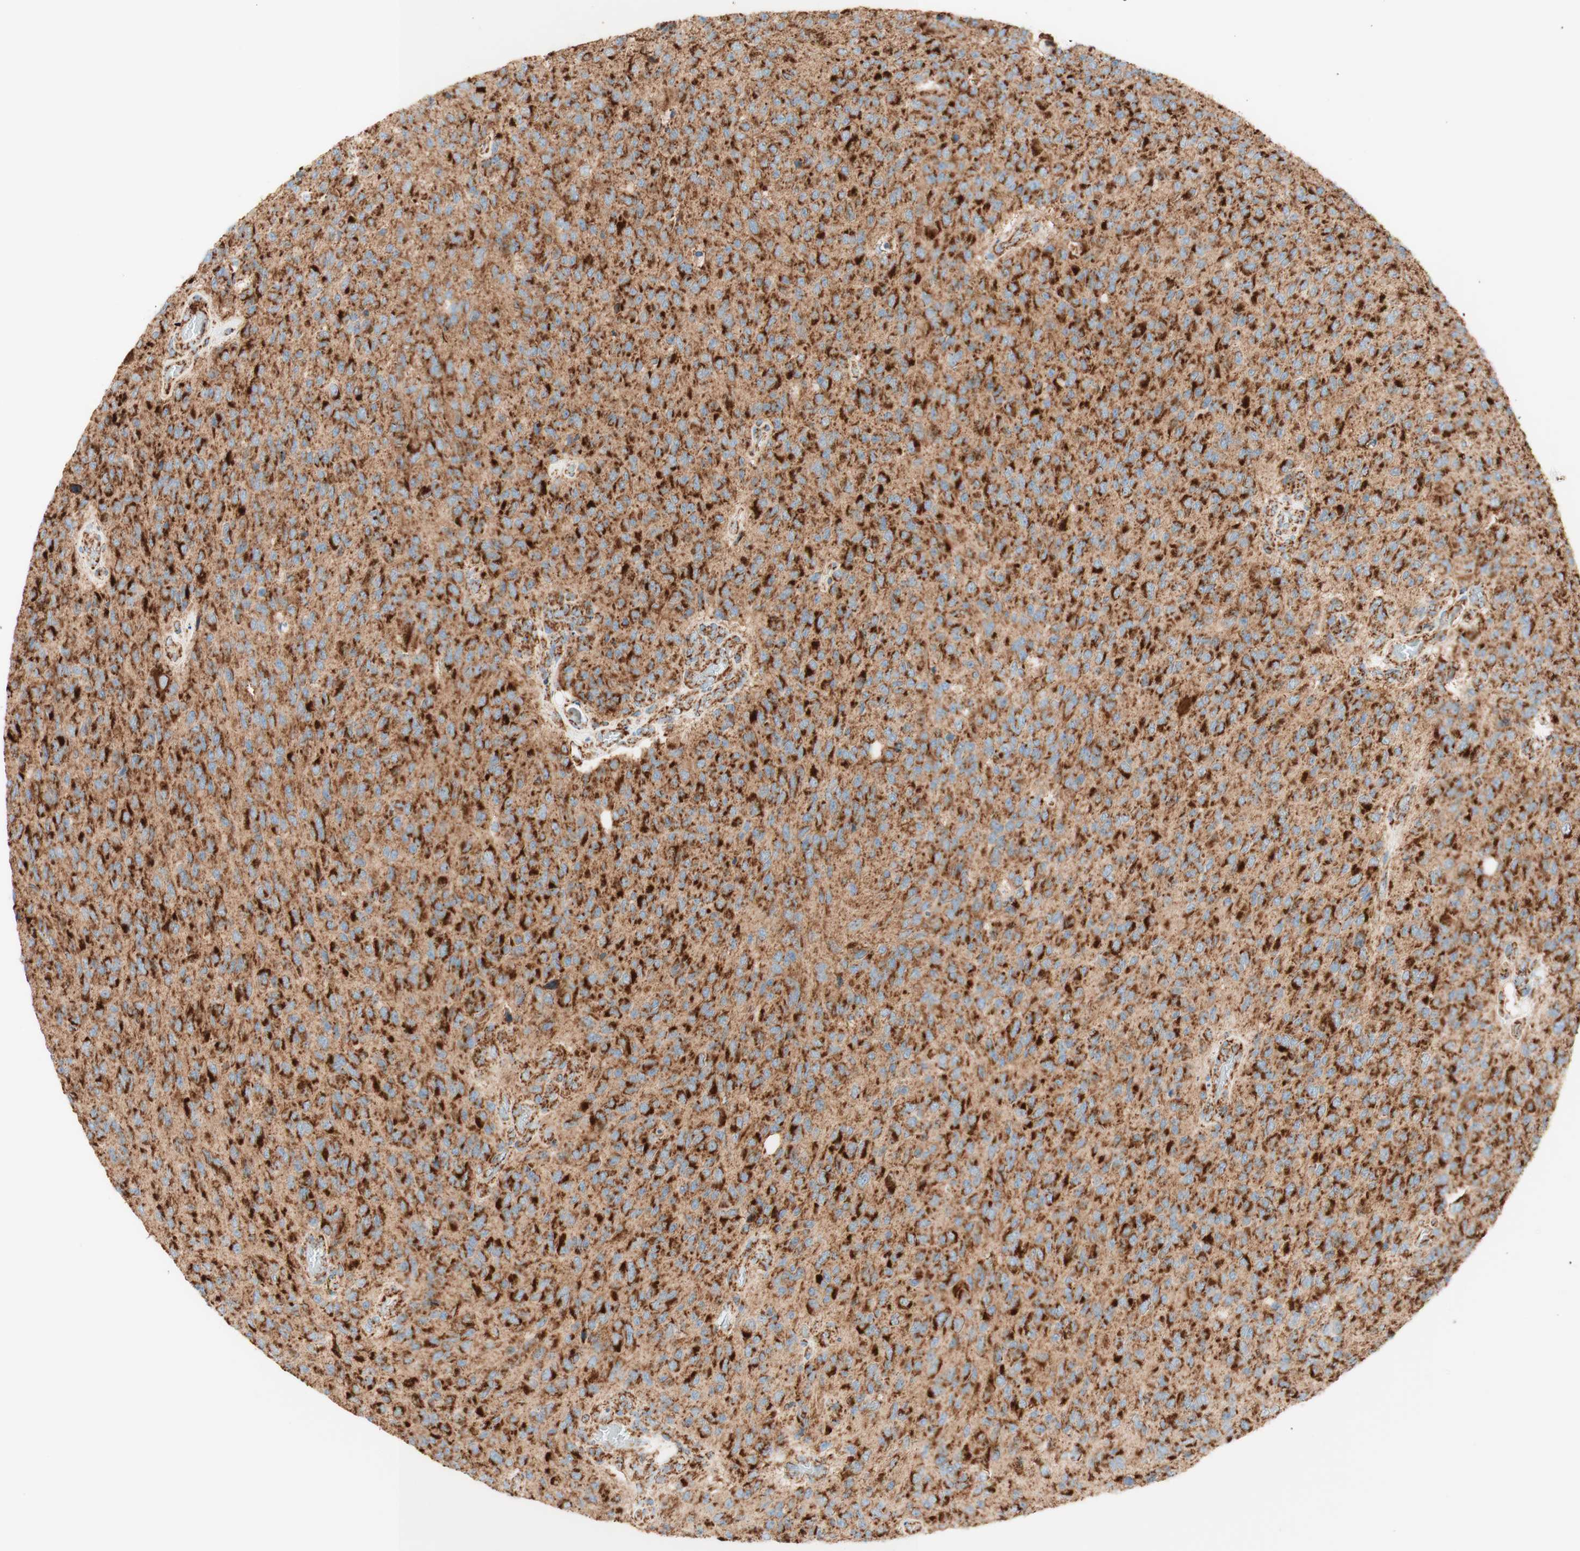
{"staining": {"intensity": "strong", "quantity": ">75%", "location": "cytoplasmic/membranous"}, "tissue": "glioma", "cell_type": "Tumor cells", "image_type": "cancer", "snomed": [{"axis": "morphology", "description": "Glioma, malignant, High grade"}, {"axis": "topography", "description": "pancreas cauda"}], "caption": "Strong cytoplasmic/membranous expression for a protein is seen in approximately >75% of tumor cells of glioma using immunohistochemistry.", "gene": "TOMM20", "patient": {"sex": "male", "age": 60}}